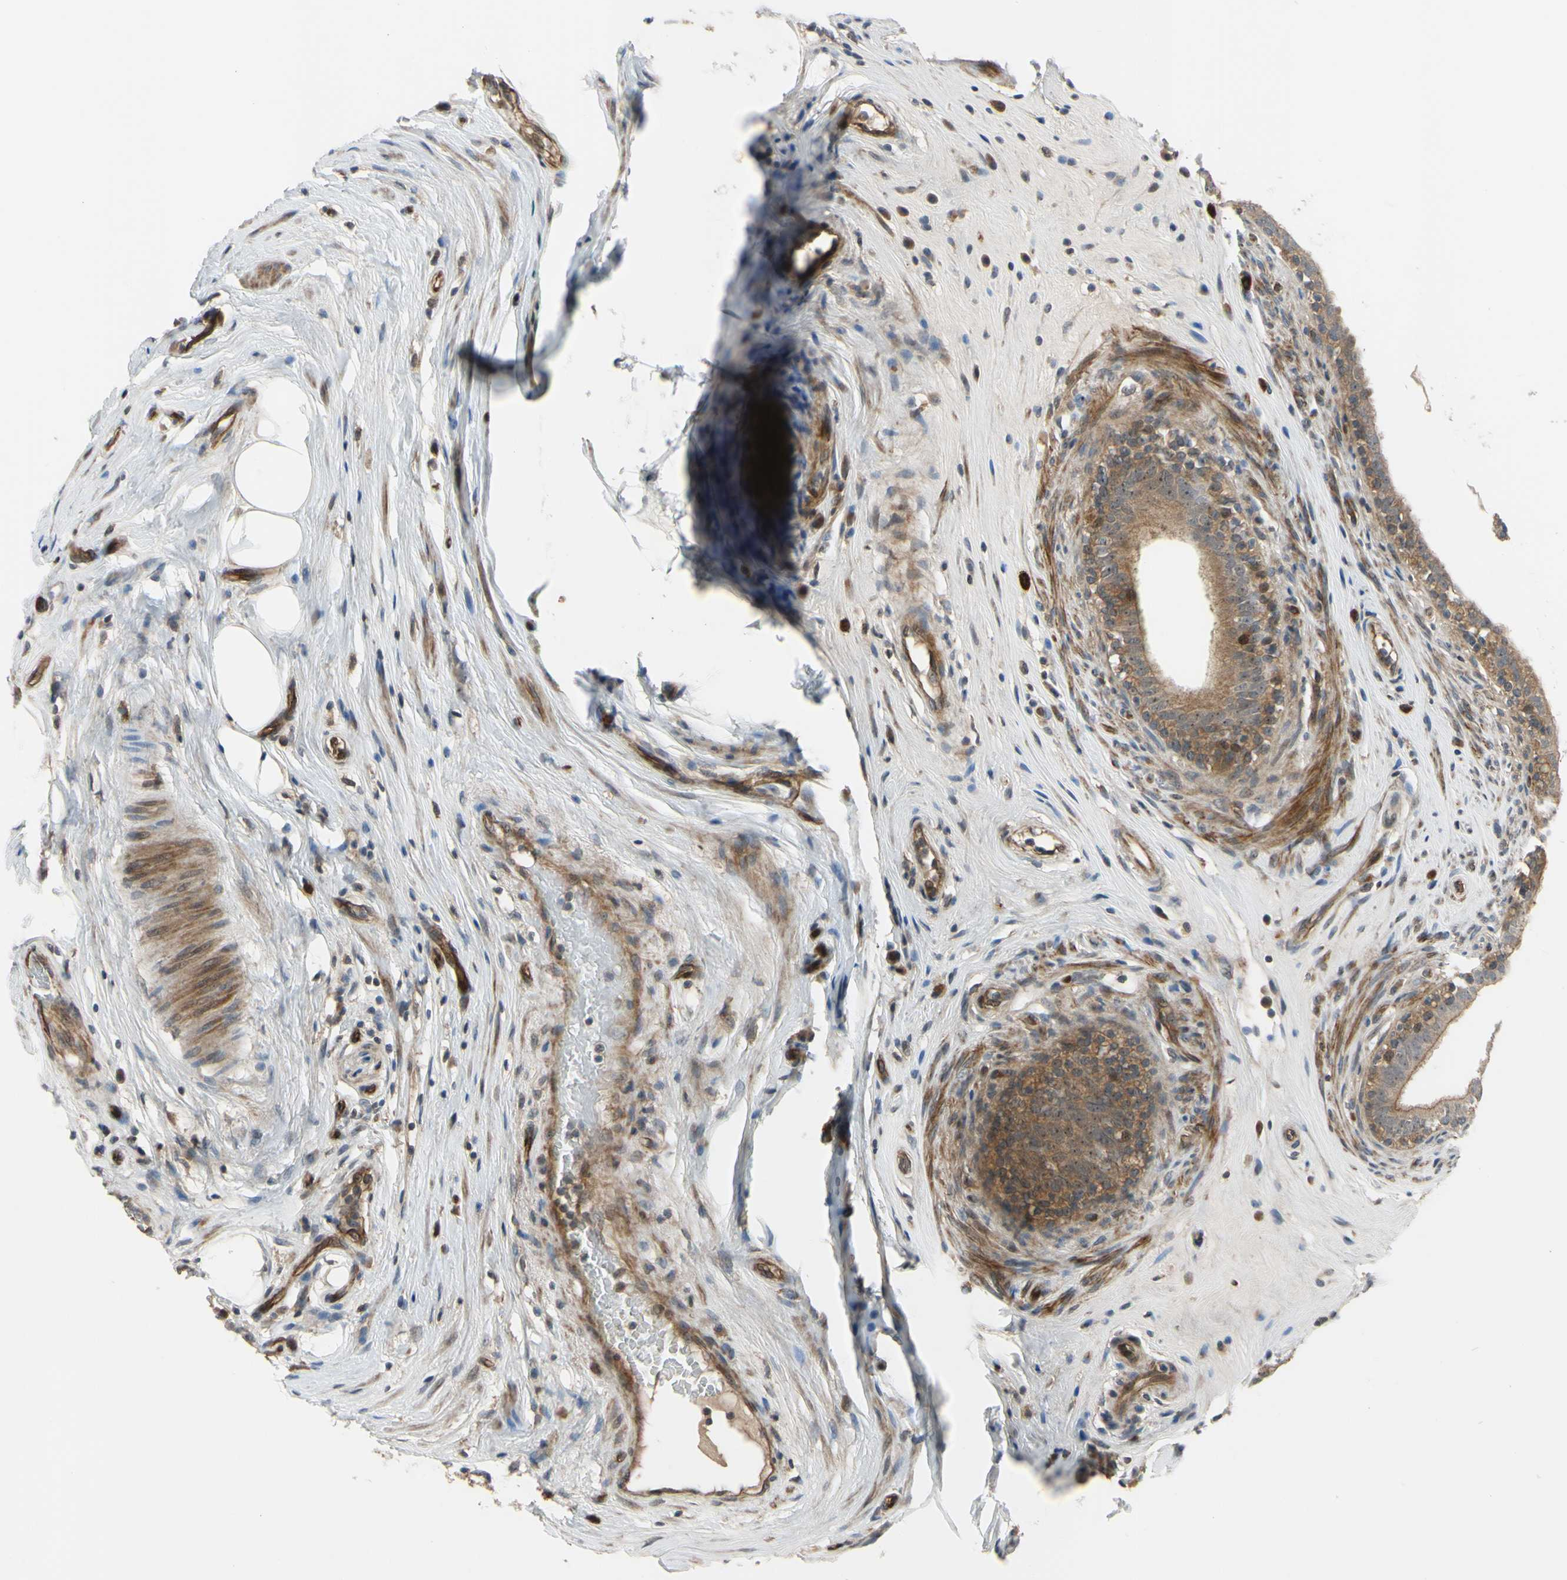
{"staining": {"intensity": "moderate", "quantity": "25%-75%", "location": "cytoplasmic/membranous,nuclear"}, "tissue": "epididymis", "cell_type": "Glandular cells", "image_type": "normal", "snomed": [{"axis": "morphology", "description": "Normal tissue, NOS"}, {"axis": "morphology", "description": "Inflammation, NOS"}, {"axis": "topography", "description": "Epididymis"}], "caption": "This photomicrograph displays immunohistochemistry staining of benign human epididymis, with medium moderate cytoplasmic/membranous,nuclear positivity in approximately 25%-75% of glandular cells.", "gene": "COMMD9", "patient": {"sex": "male", "age": 84}}